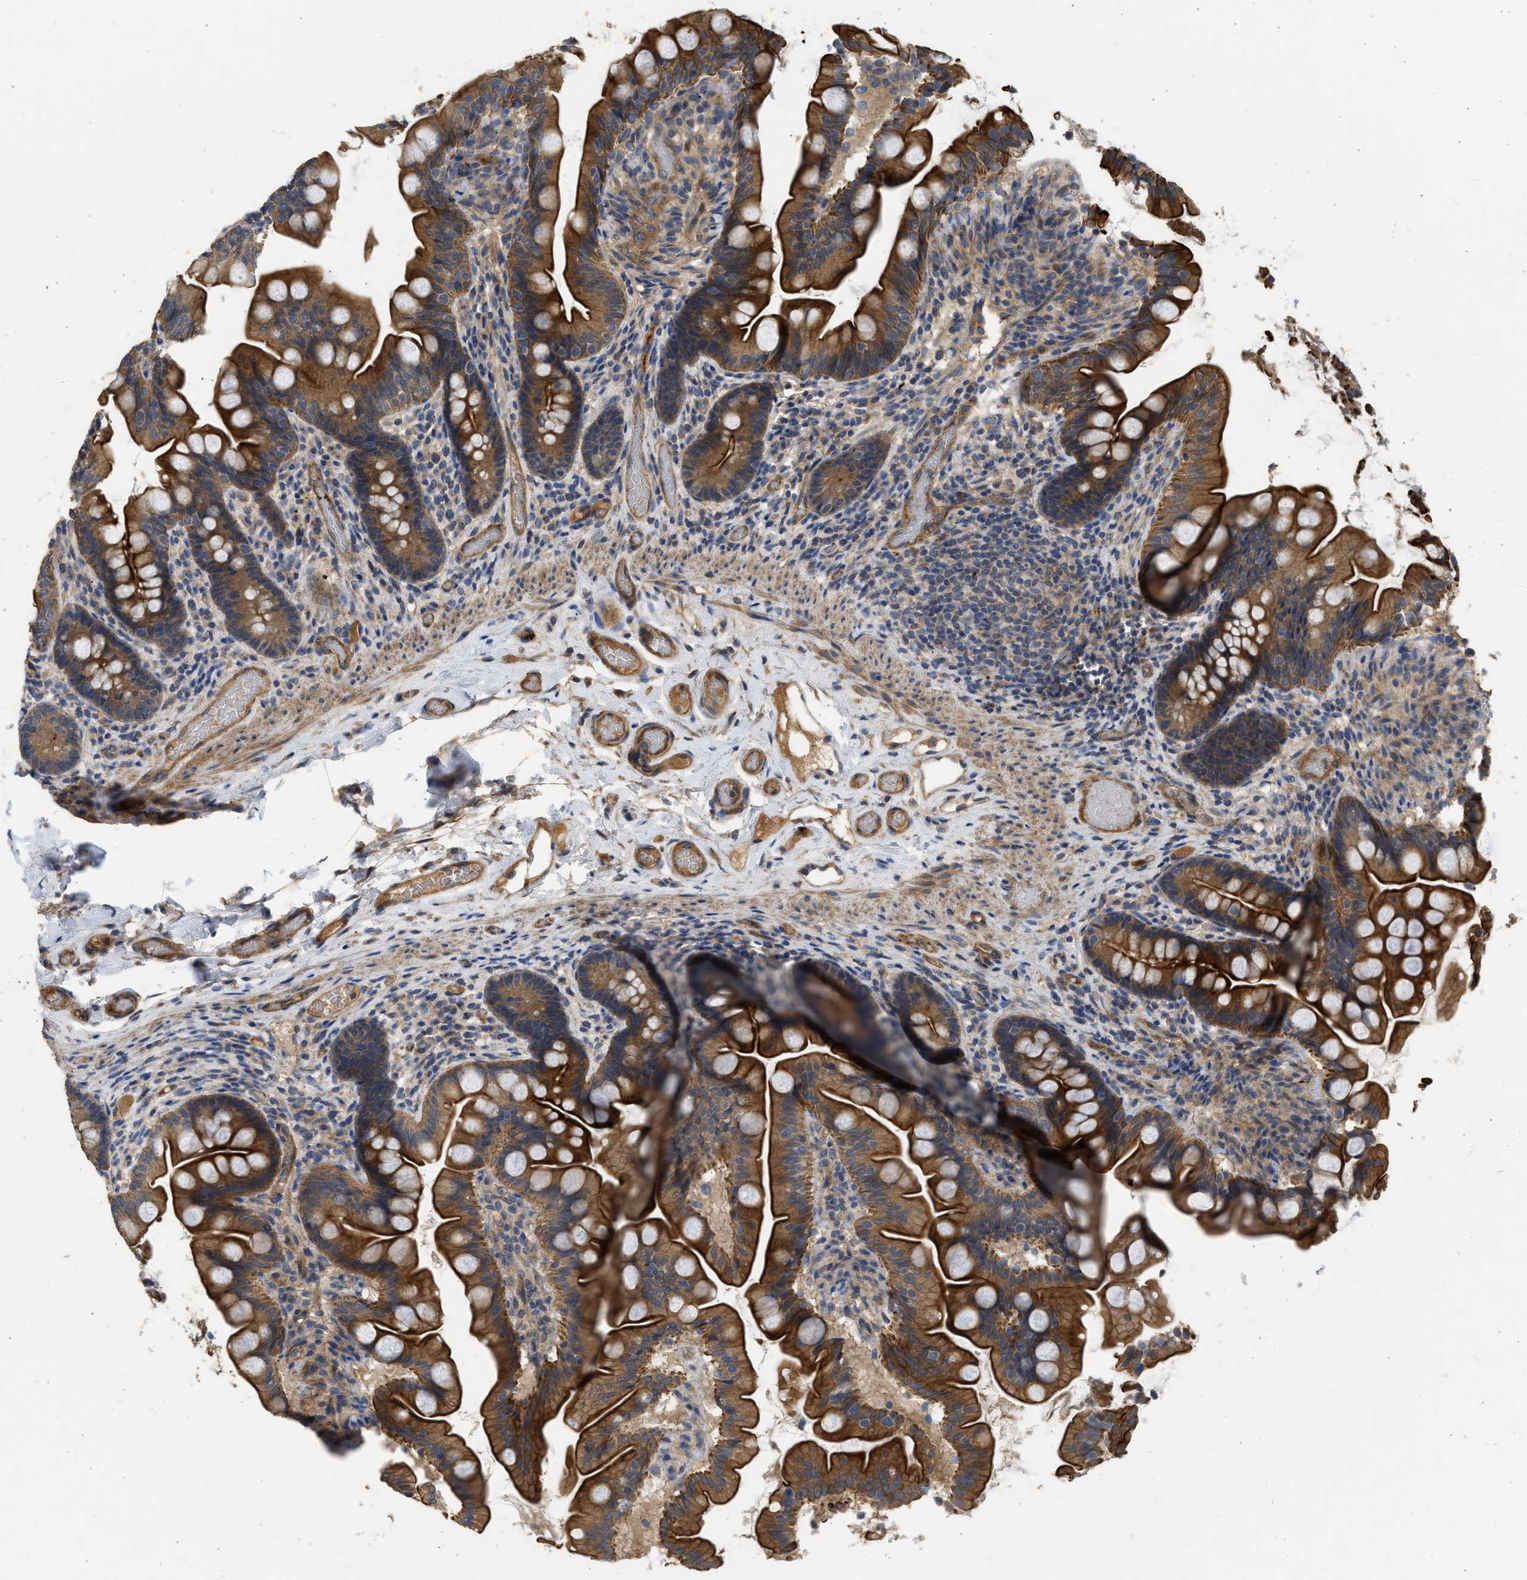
{"staining": {"intensity": "strong", "quantity": ">75%", "location": "cytoplasmic/membranous"}, "tissue": "small intestine", "cell_type": "Glandular cells", "image_type": "normal", "snomed": [{"axis": "morphology", "description": "Normal tissue, NOS"}, {"axis": "topography", "description": "Small intestine"}], "caption": "Immunohistochemical staining of benign human small intestine displays high levels of strong cytoplasmic/membranous expression in approximately >75% of glandular cells.", "gene": "CSRNP2", "patient": {"sex": "female", "age": 56}}